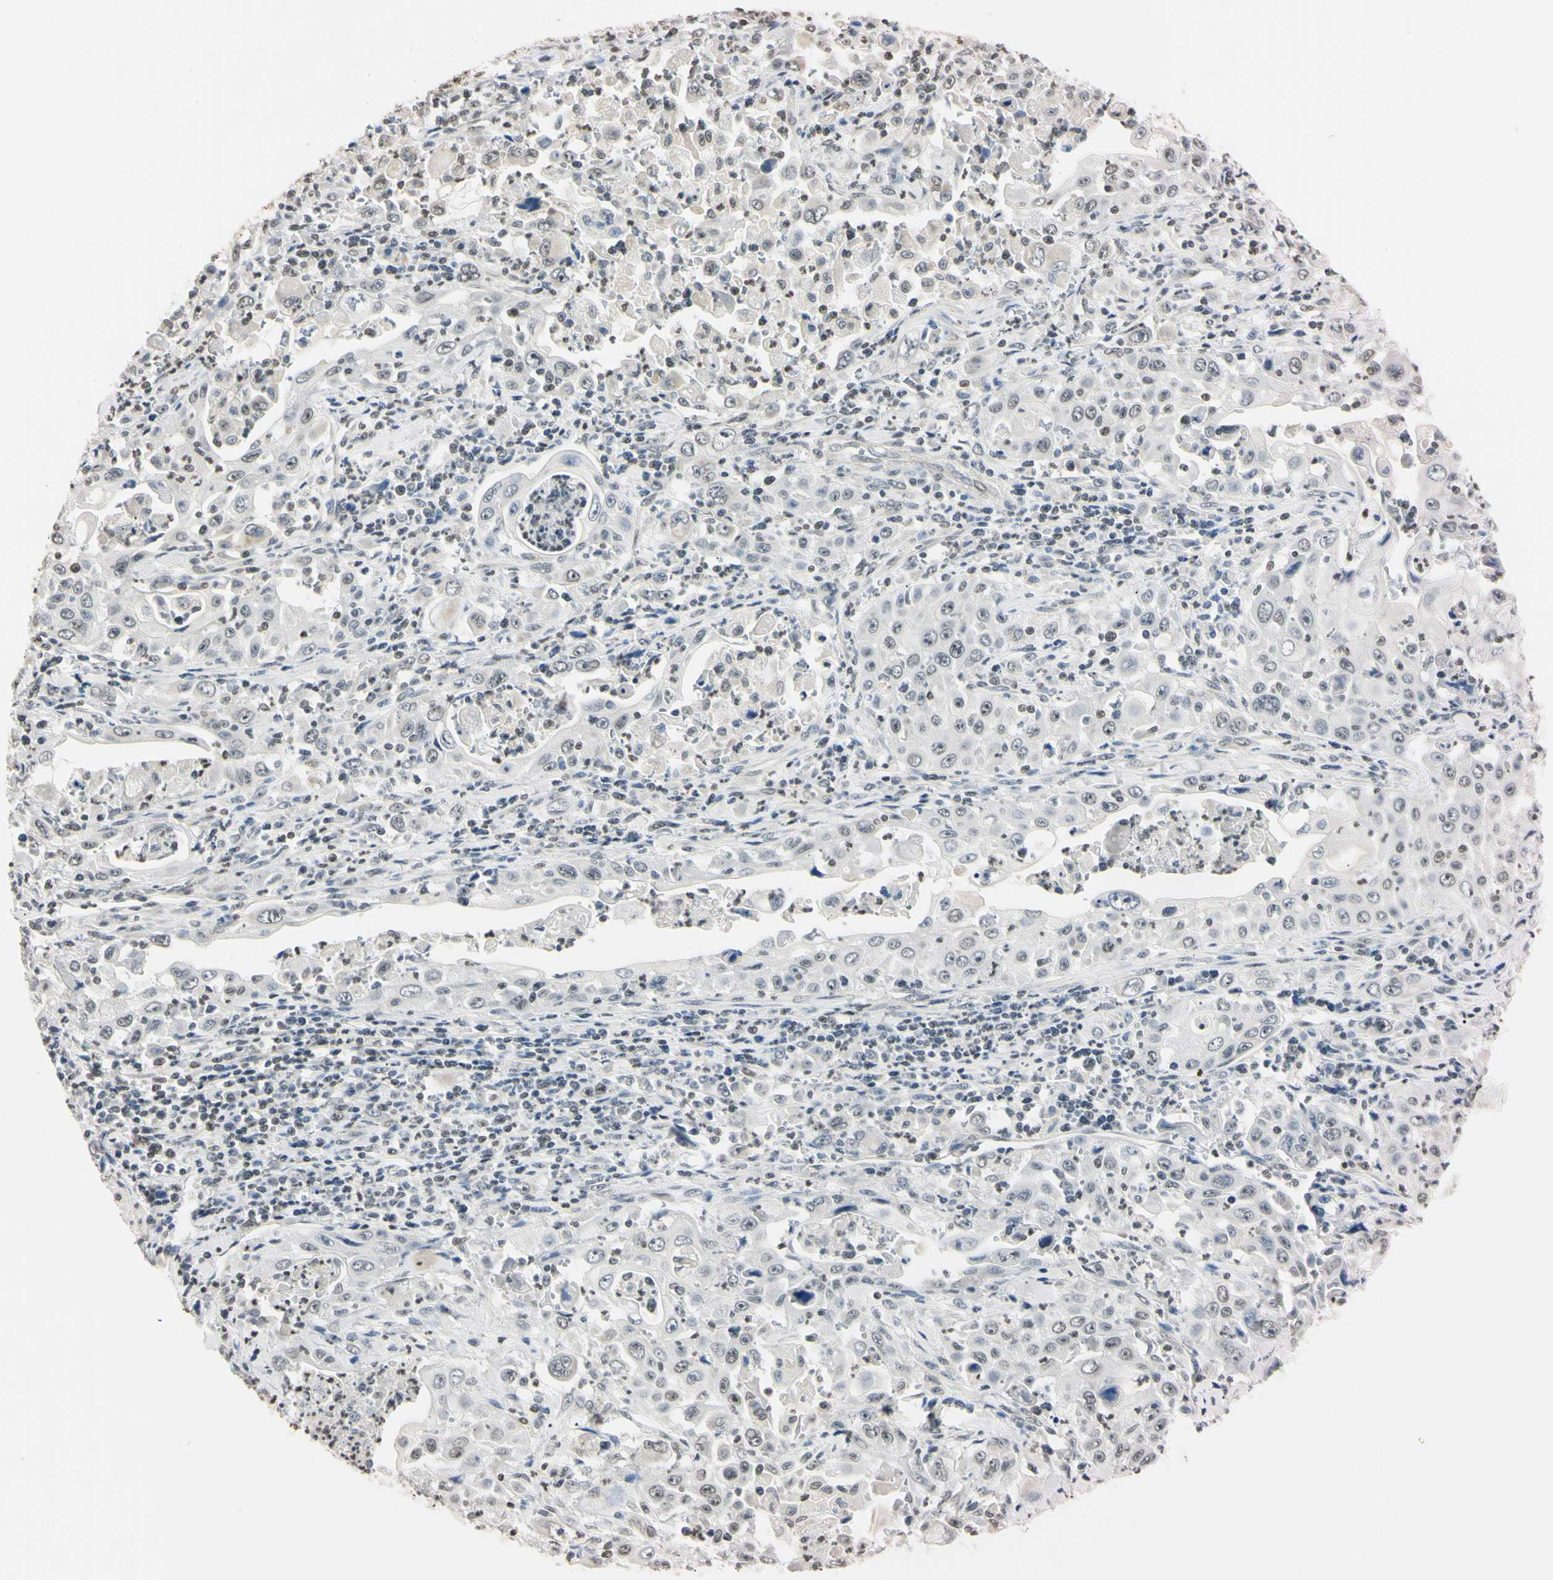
{"staining": {"intensity": "weak", "quantity": "<25%", "location": "nuclear"}, "tissue": "pancreatic cancer", "cell_type": "Tumor cells", "image_type": "cancer", "snomed": [{"axis": "morphology", "description": "Adenocarcinoma, NOS"}, {"axis": "topography", "description": "Pancreas"}], "caption": "The photomicrograph exhibits no significant positivity in tumor cells of pancreatic adenocarcinoma. The staining is performed using DAB brown chromogen with nuclei counter-stained in using hematoxylin.", "gene": "CDC45", "patient": {"sex": "male", "age": 70}}